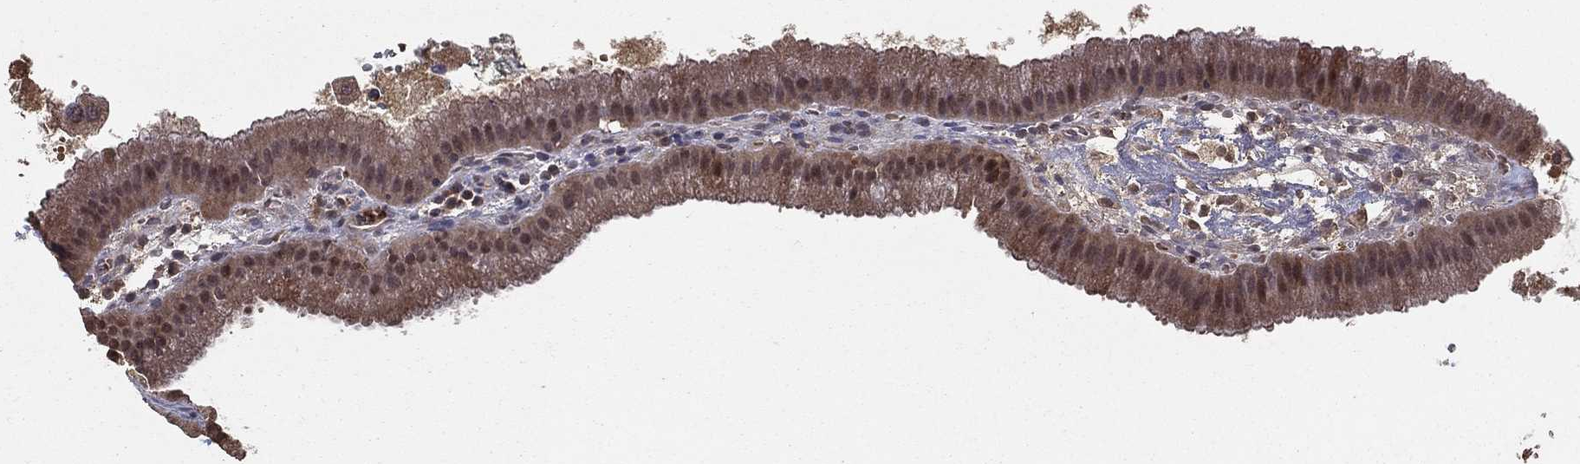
{"staining": {"intensity": "moderate", "quantity": "25%-75%", "location": "cytoplasmic/membranous,nuclear"}, "tissue": "gallbladder", "cell_type": "Glandular cells", "image_type": "normal", "snomed": [{"axis": "morphology", "description": "Normal tissue, NOS"}, {"axis": "topography", "description": "Gallbladder"}], "caption": "Immunohistochemistry (IHC) of unremarkable human gallbladder reveals medium levels of moderate cytoplasmic/membranous,nuclear staining in about 25%-75% of glandular cells. The staining was performed using DAB (3,3'-diaminobenzidine), with brown indicating positive protein expression. Nuclei are stained blue with hematoxylin.", "gene": "CARM1", "patient": {"sex": "male", "age": 67}}